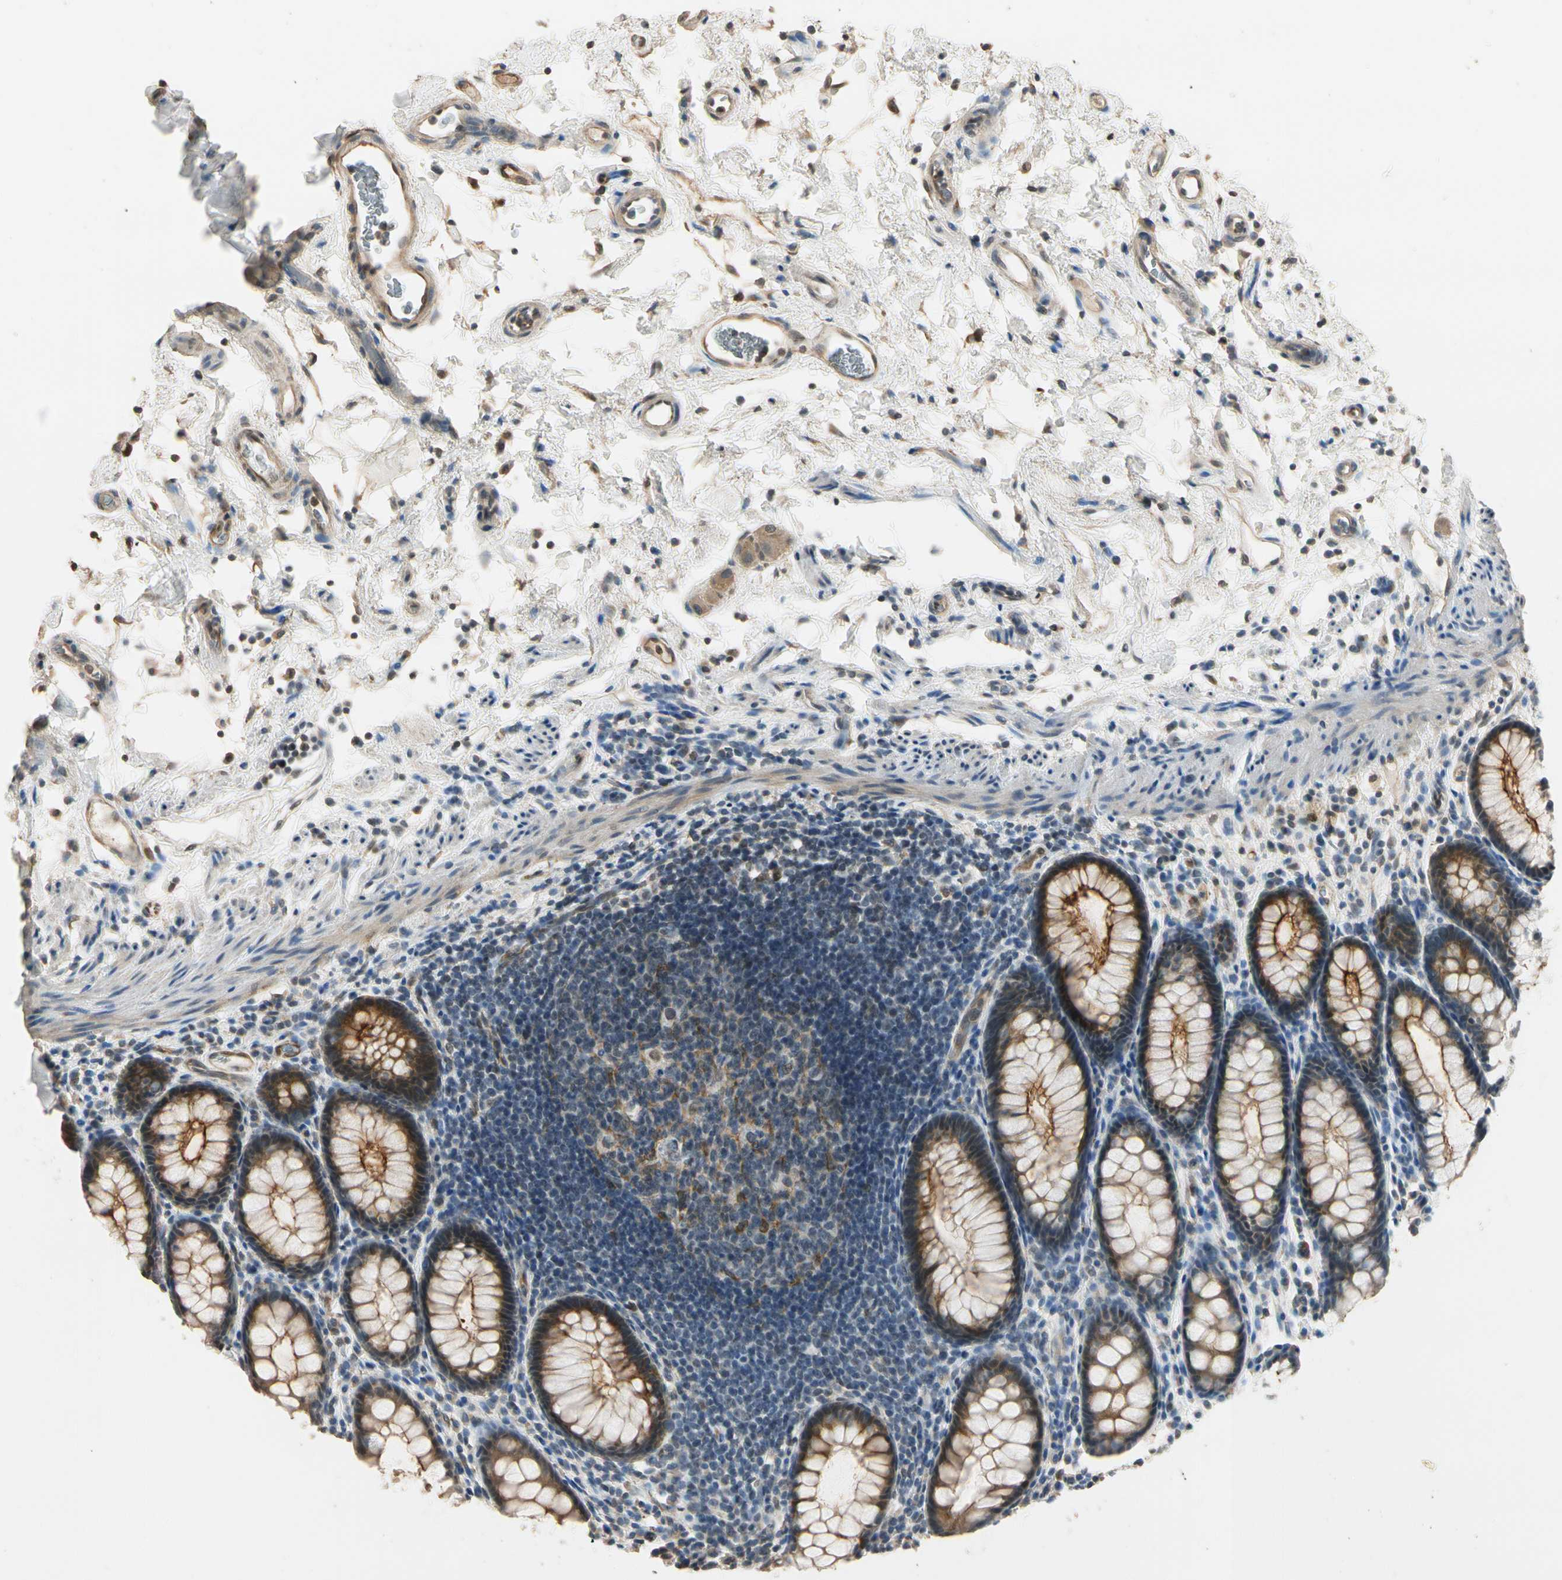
{"staining": {"intensity": "moderate", "quantity": ">75%", "location": "cytoplasmic/membranous"}, "tissue": "rectum", "cell_type": "Glandular cells", "image_type": "normal", "snomed": [{"axis": "morphology", "description": "Normal tissue, NOS"}, {"axis": "topography", "description": "Rectum"}], "caption": "IHC micrograph of normal rectum: rectum stained using immunohistochemistry reveals medium levels of moderate protein expression localized specifically in the cytoplasmic/membranous of glandular cells, appearing as a cytoplasmic/membranous brown color.", "gene": "TASOR", "patient": {"sex": "male", "age": 92}}